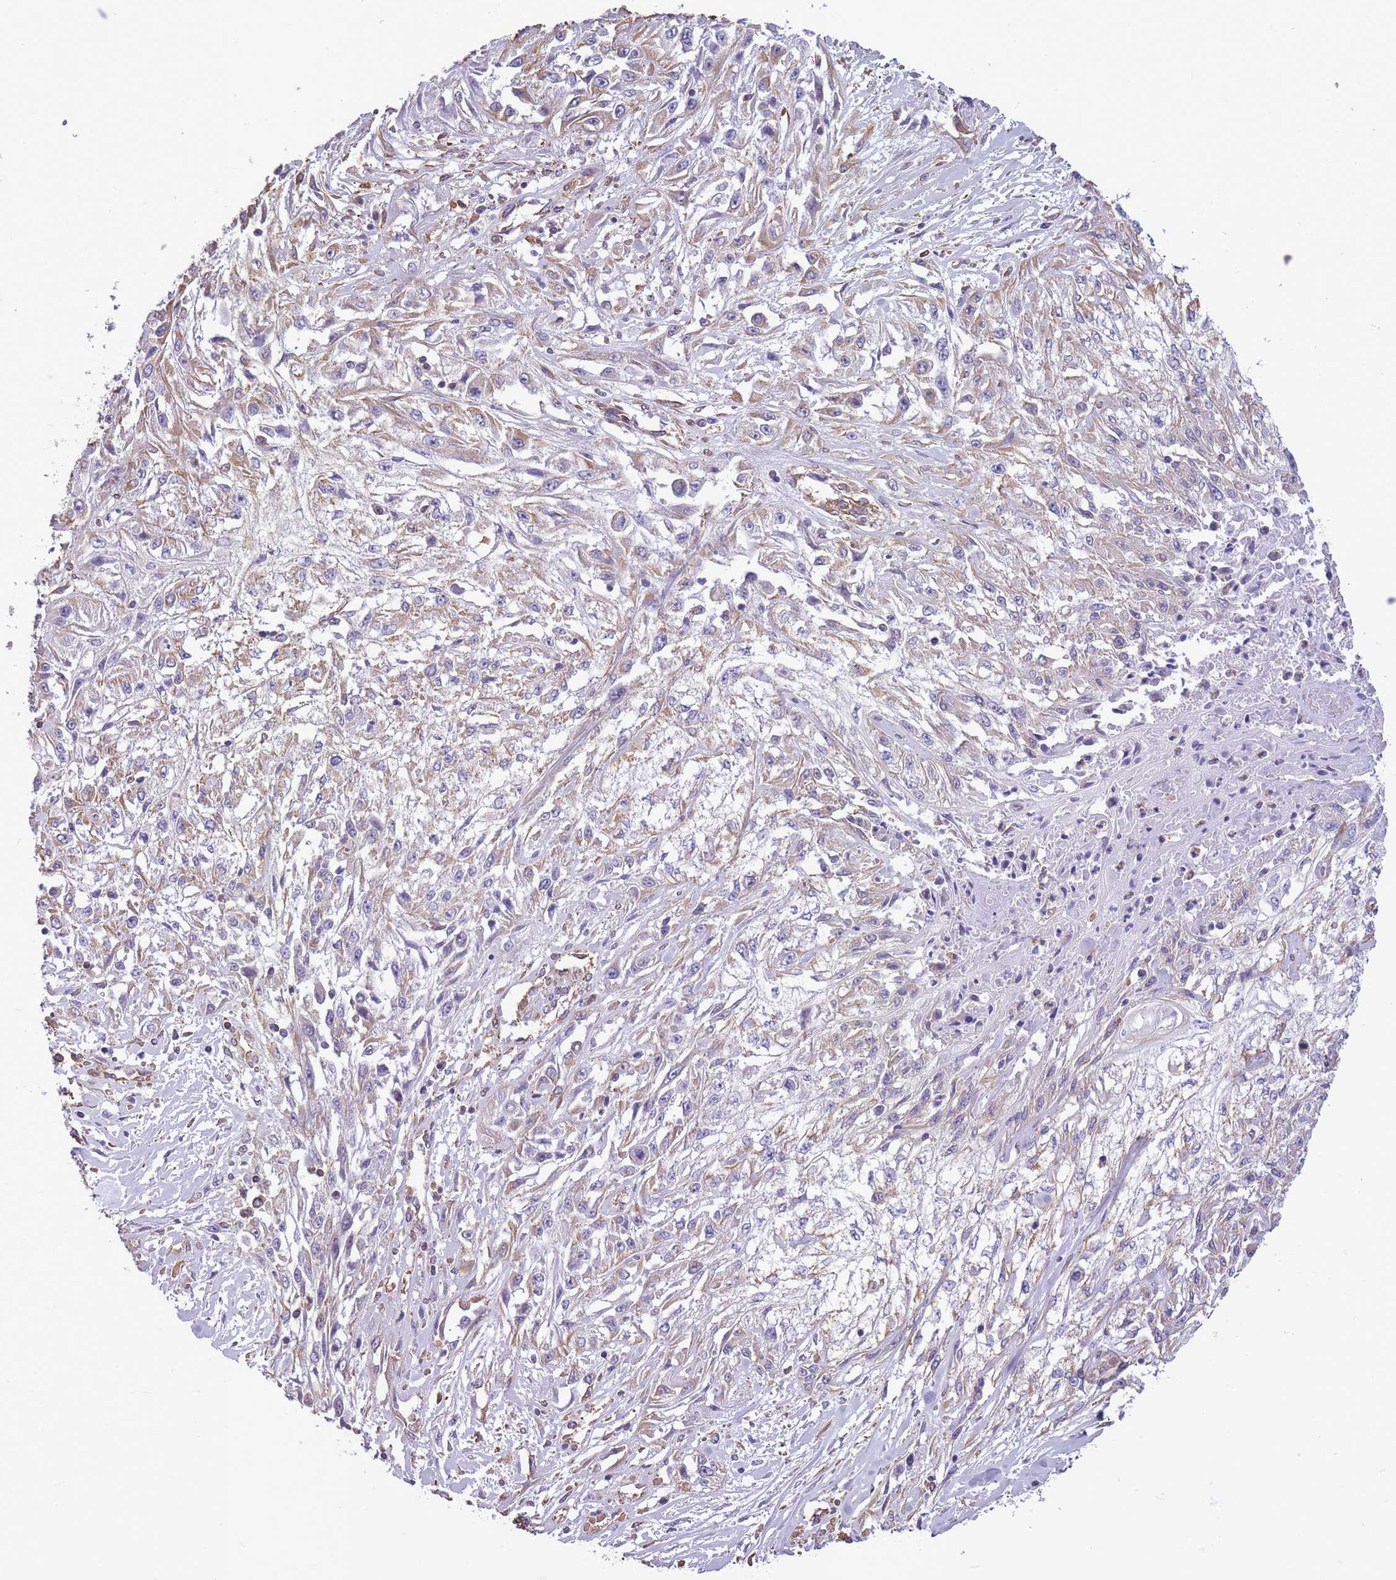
{"staining": {"intensity": "weak", "quantity": "25%-75%", "location": "cytoplasmic/membranous"}, "tissue": "skin cancer", "cell_type": "Tumor cells", "image_type": "cancer", "snomed": [{"axis": "morphology", "description": "Squamous cell carcinoma, NOS"}, {"axis": "morphology", "description": "Squamous cell carcinoma, metastatic, NOS"}, {"axis": "topography", "description": "Skin"}, {"axis": "topography", "description": "Lymph node"}], "caption": "This is an image of immunohistochemistry staining of skin squamous cell carcinoma, which shows weak positivity in the cytoplasmic/membranous of tumor cells.", "gene": "ADD1", "patient": {"sex": "male", "age": 75}}